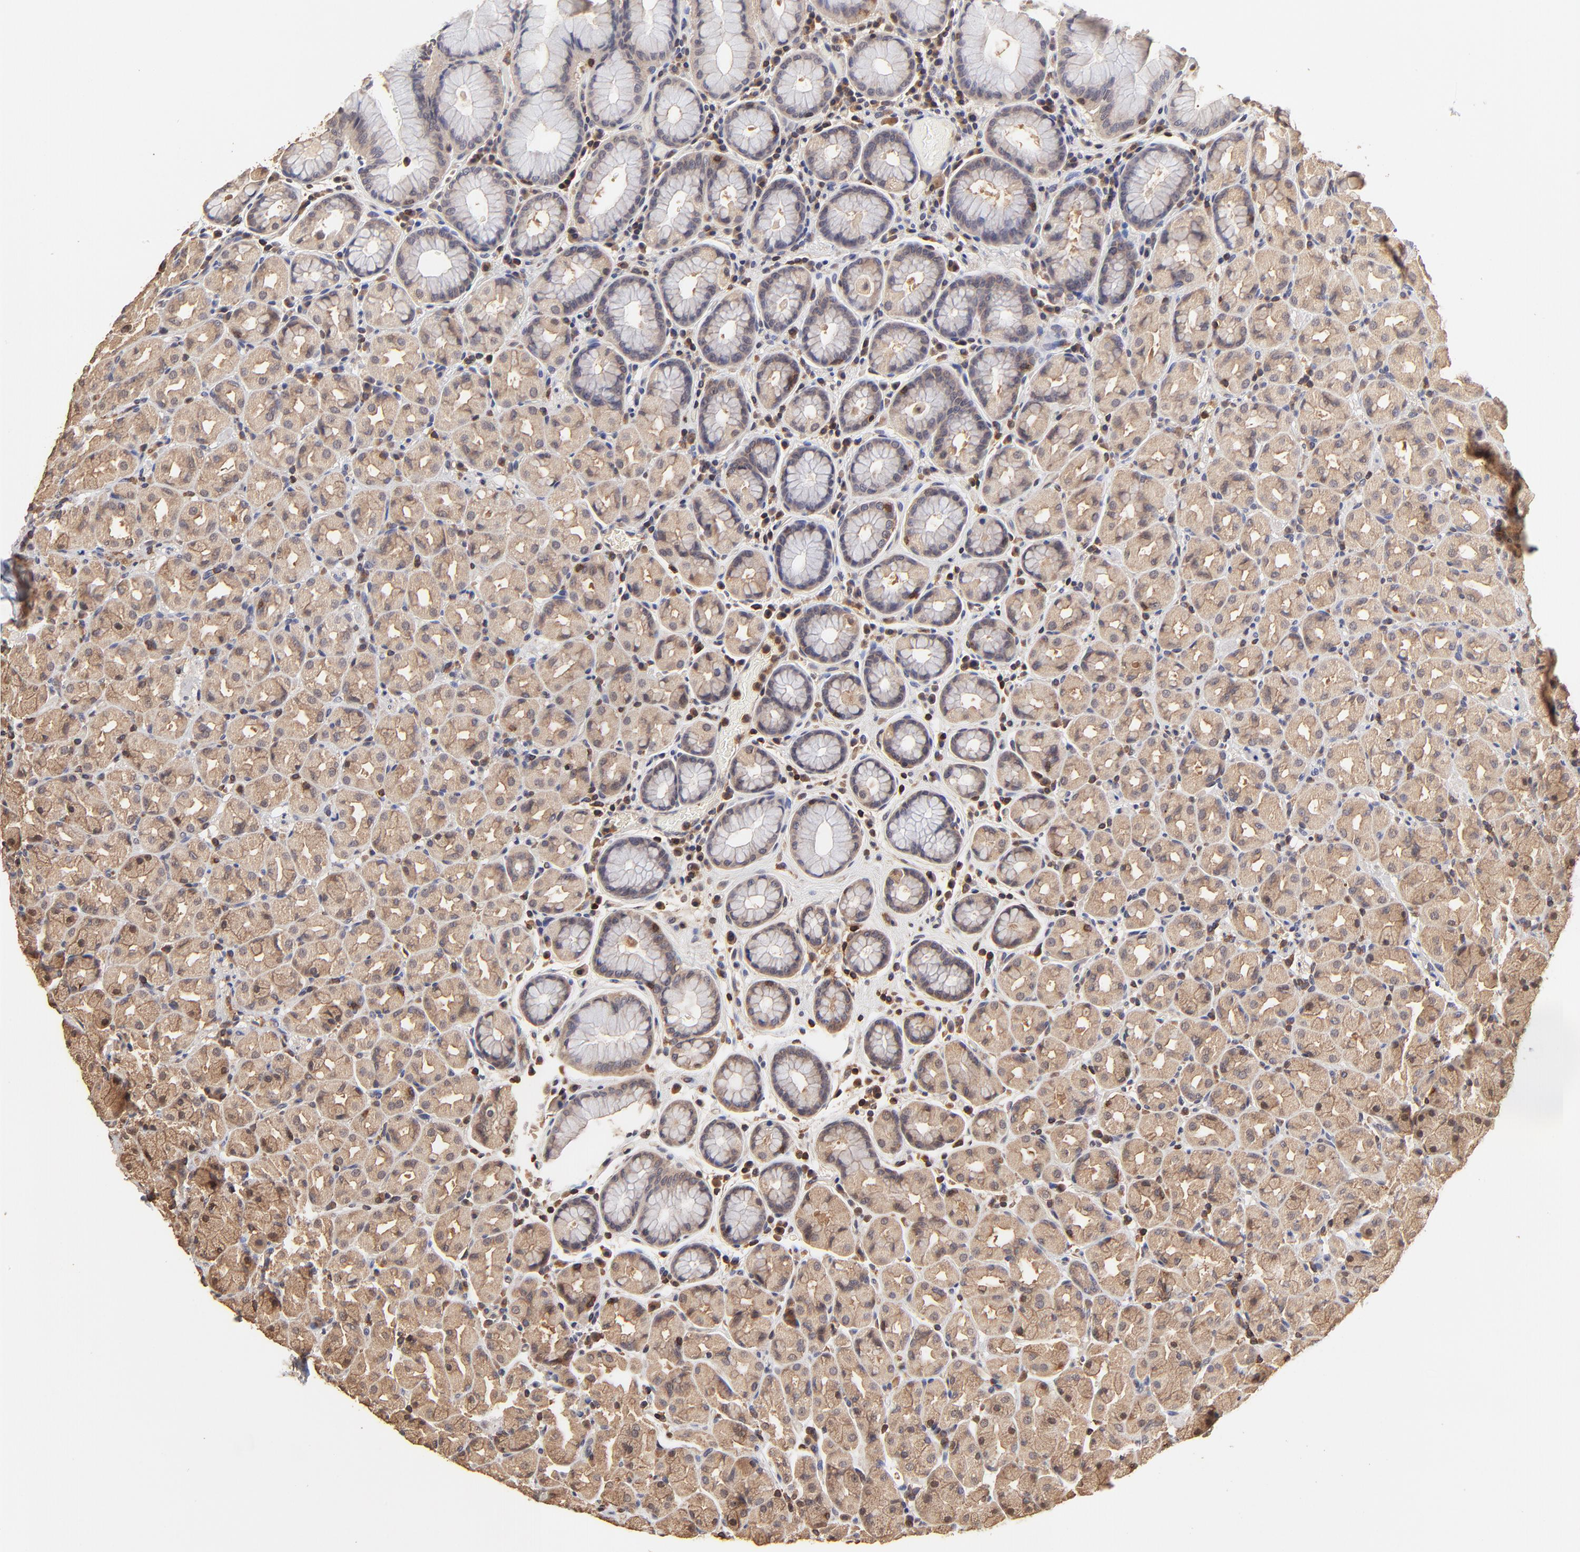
{"staining": {"intensity": "moderate", "quantity": ">75%", "location": "cytoplasmic/membranous"}, "tissue": "stomach", "cell_type": "Glandular cells", "image_type": "normal", "snomed": [{"axis": "morphology", "description": "Normal tissue, NOS"}, {"axis": "topography", "description": "Stomach, lower"}], "caption": "DAB (3,3'-diaminobenzidine) immunohistochemical staining of unremarkable human stomach demonstrates moderate cytoplasmic/membranous protein expression in approximately >75% of glandular cells.", "gene": "STON2", "patient": {"sex": "male", "age": 56}}